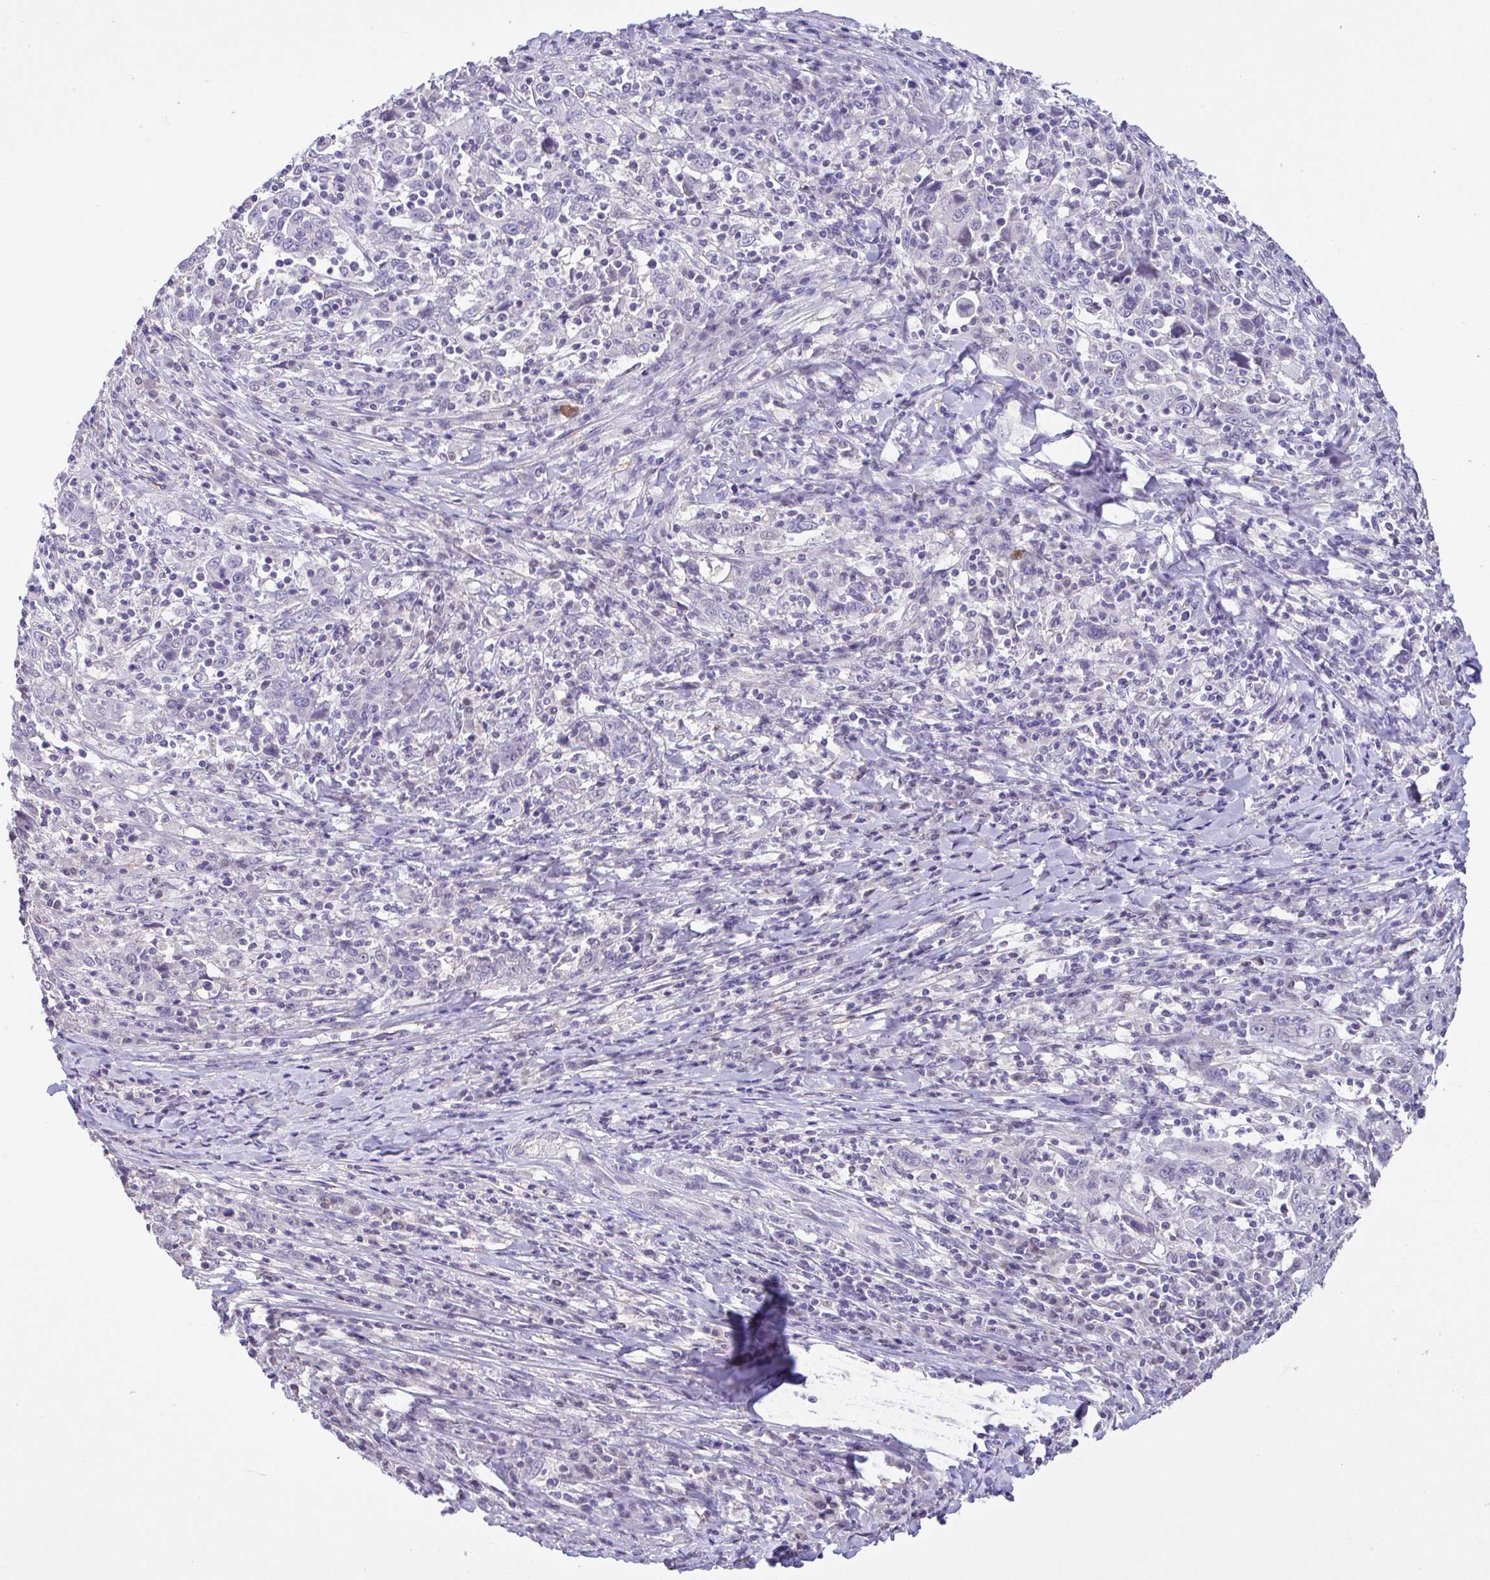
{"staining": {"intensity": "negative", "quantity": "none", "location": "none"}, "tissue": "cervical cancer", "cell_type": "Tumor cells", "image_type": "cancer", "snomed": [{"axis": "morphology", "description": "Squamous cell carcinoma, NOS"}, {"axis": "topography", "description": "Cervix"}], "caption": "The image demonstrates no staining of tumor cells in cervical squamous cell carcinoma. (IHC, brightfield microscopy, high magnification).", "gene": "CTU1", "patient": {"sex": "female", "age": 46}}